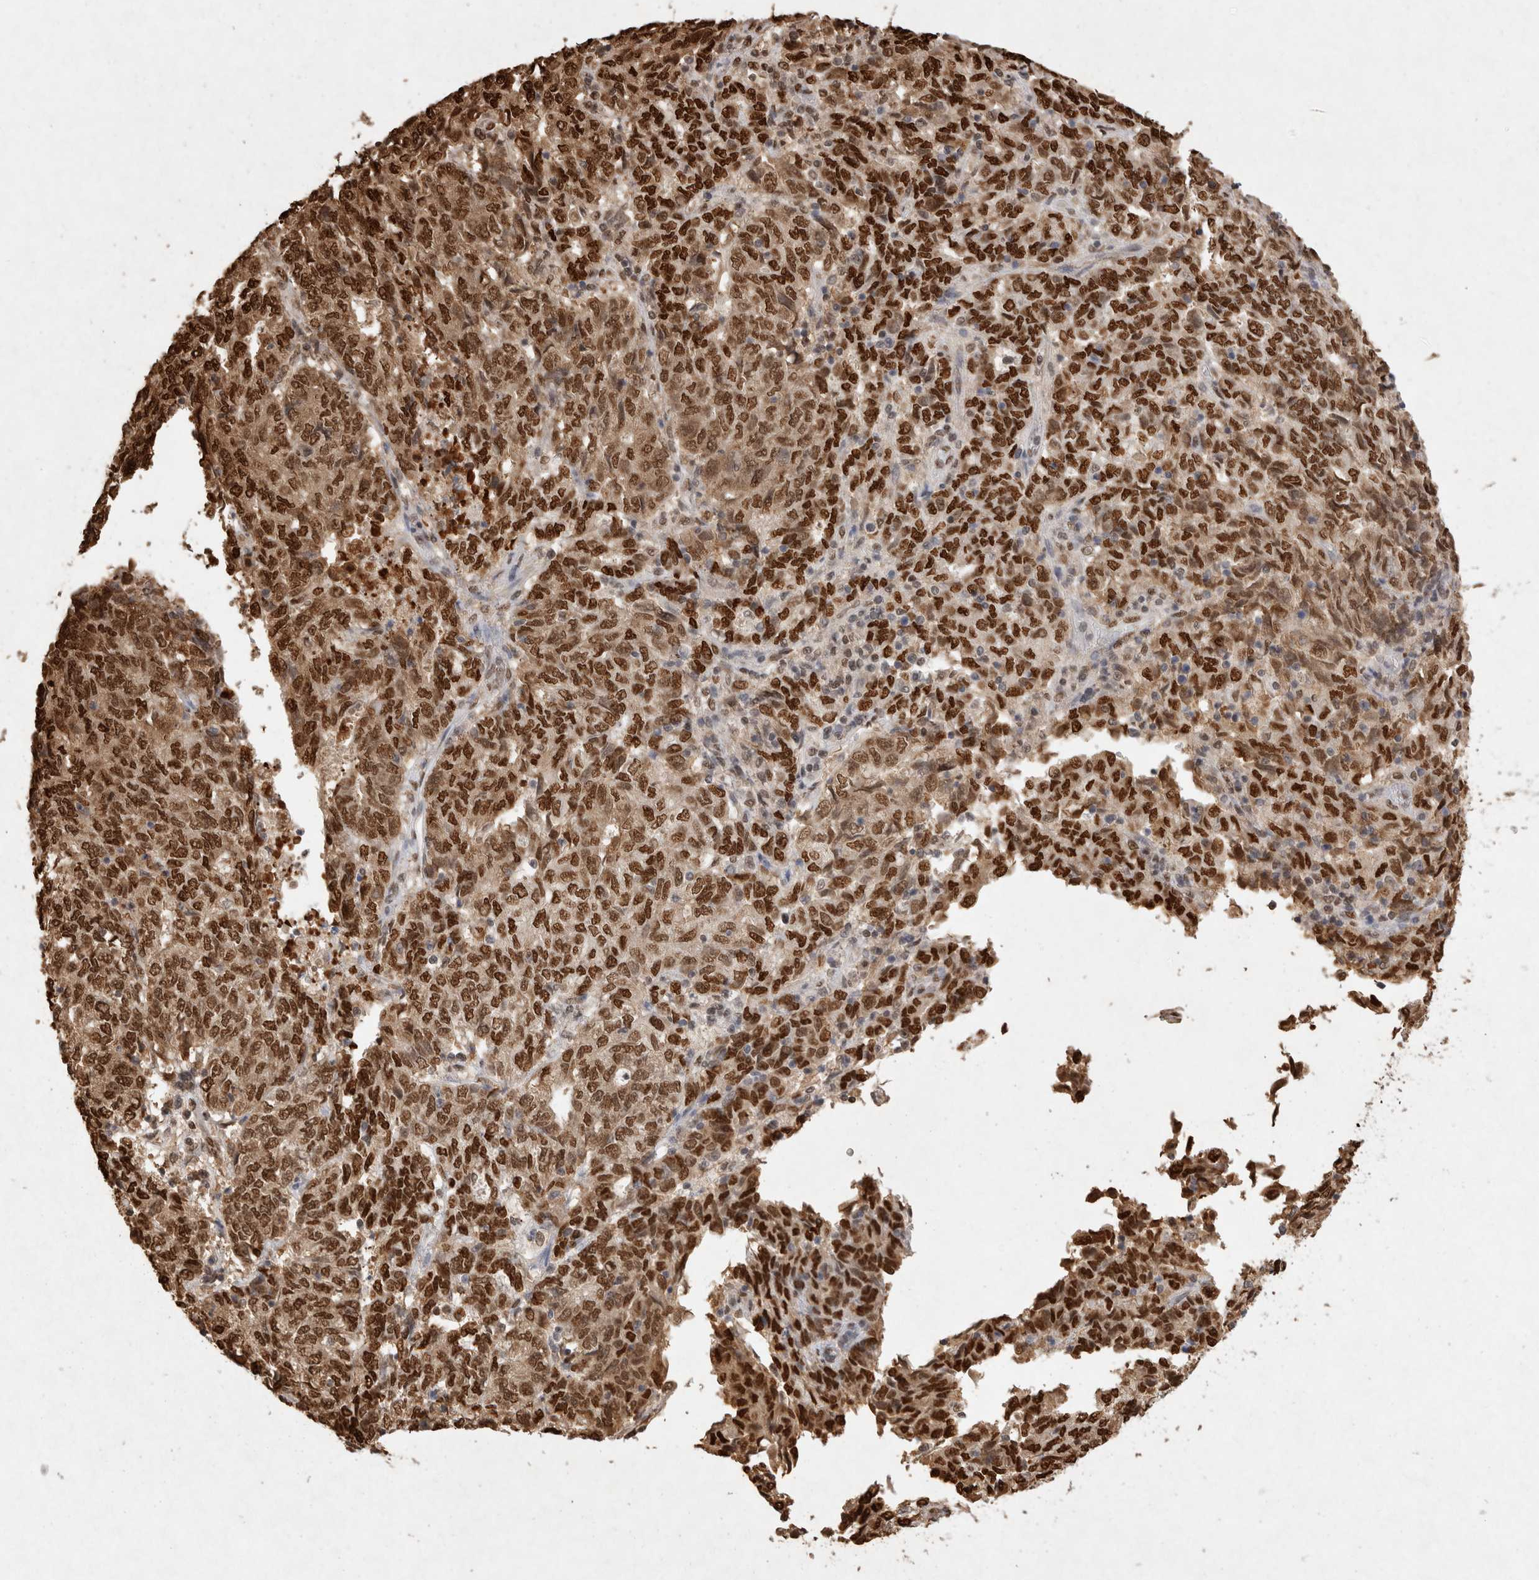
{"staining": {"intensity": "strong", "quantity": ">75%", "location": "nuclear"}, "tissue": "endometrial cancer", "cell_type": "Tumor cells", "image_type": "cancer", "snomed": [{"axis": "morphology", "description": "Adenocarcinoma, NOS"}, {"axis": "topography", "description": "Endometrium"}], "caption": "The image demonstrates immunohistochemical staining of endometrial adenocarcinoma. There is strong nuclear positivity is identified in approximately >75% of tumor cells.", "gene": "HDGF", "patient": {"sex": "female", "age": 80}}